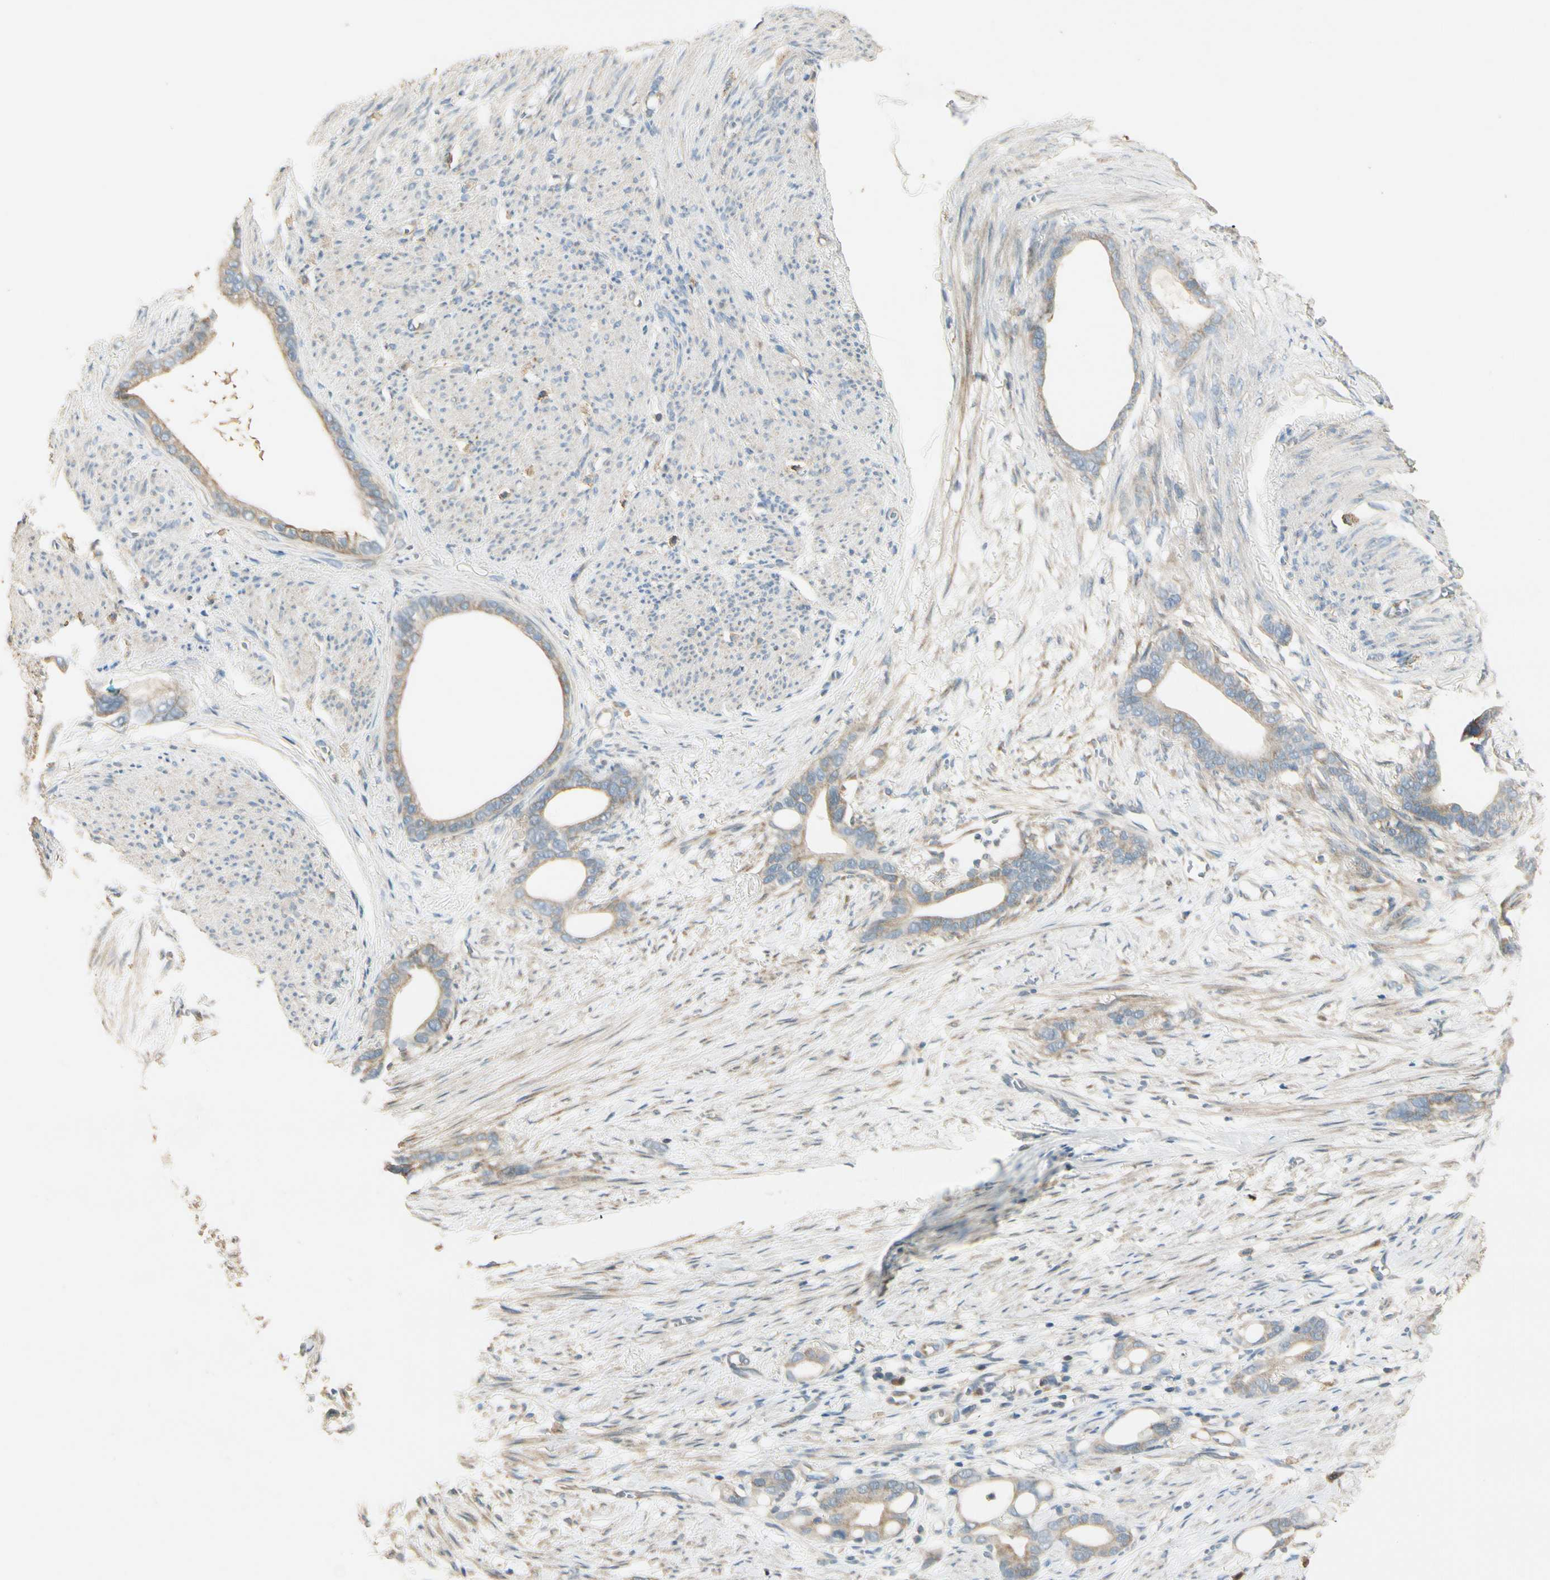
{"staining": {"intensity": "weak", "quantity": ">75%", "location": "cytoplasmic/membranous"}, "tissue": "stomach cancer", "cell_type": "Tumor cells", "image_type": "cancer", "snomed": [{"axis": "morphology", "description": "Adenocarcinoma, NOS"}, {"axis": "topography", "description": "Stomach"}], "caption": "Stomach cancer stained with a brown dye exhibits weak cytoplasmic/membranous positive expression in approximately >75% of tumor cells.", "gene": "PLXNA1", "patient": {"sex": "female", "age": 75}}